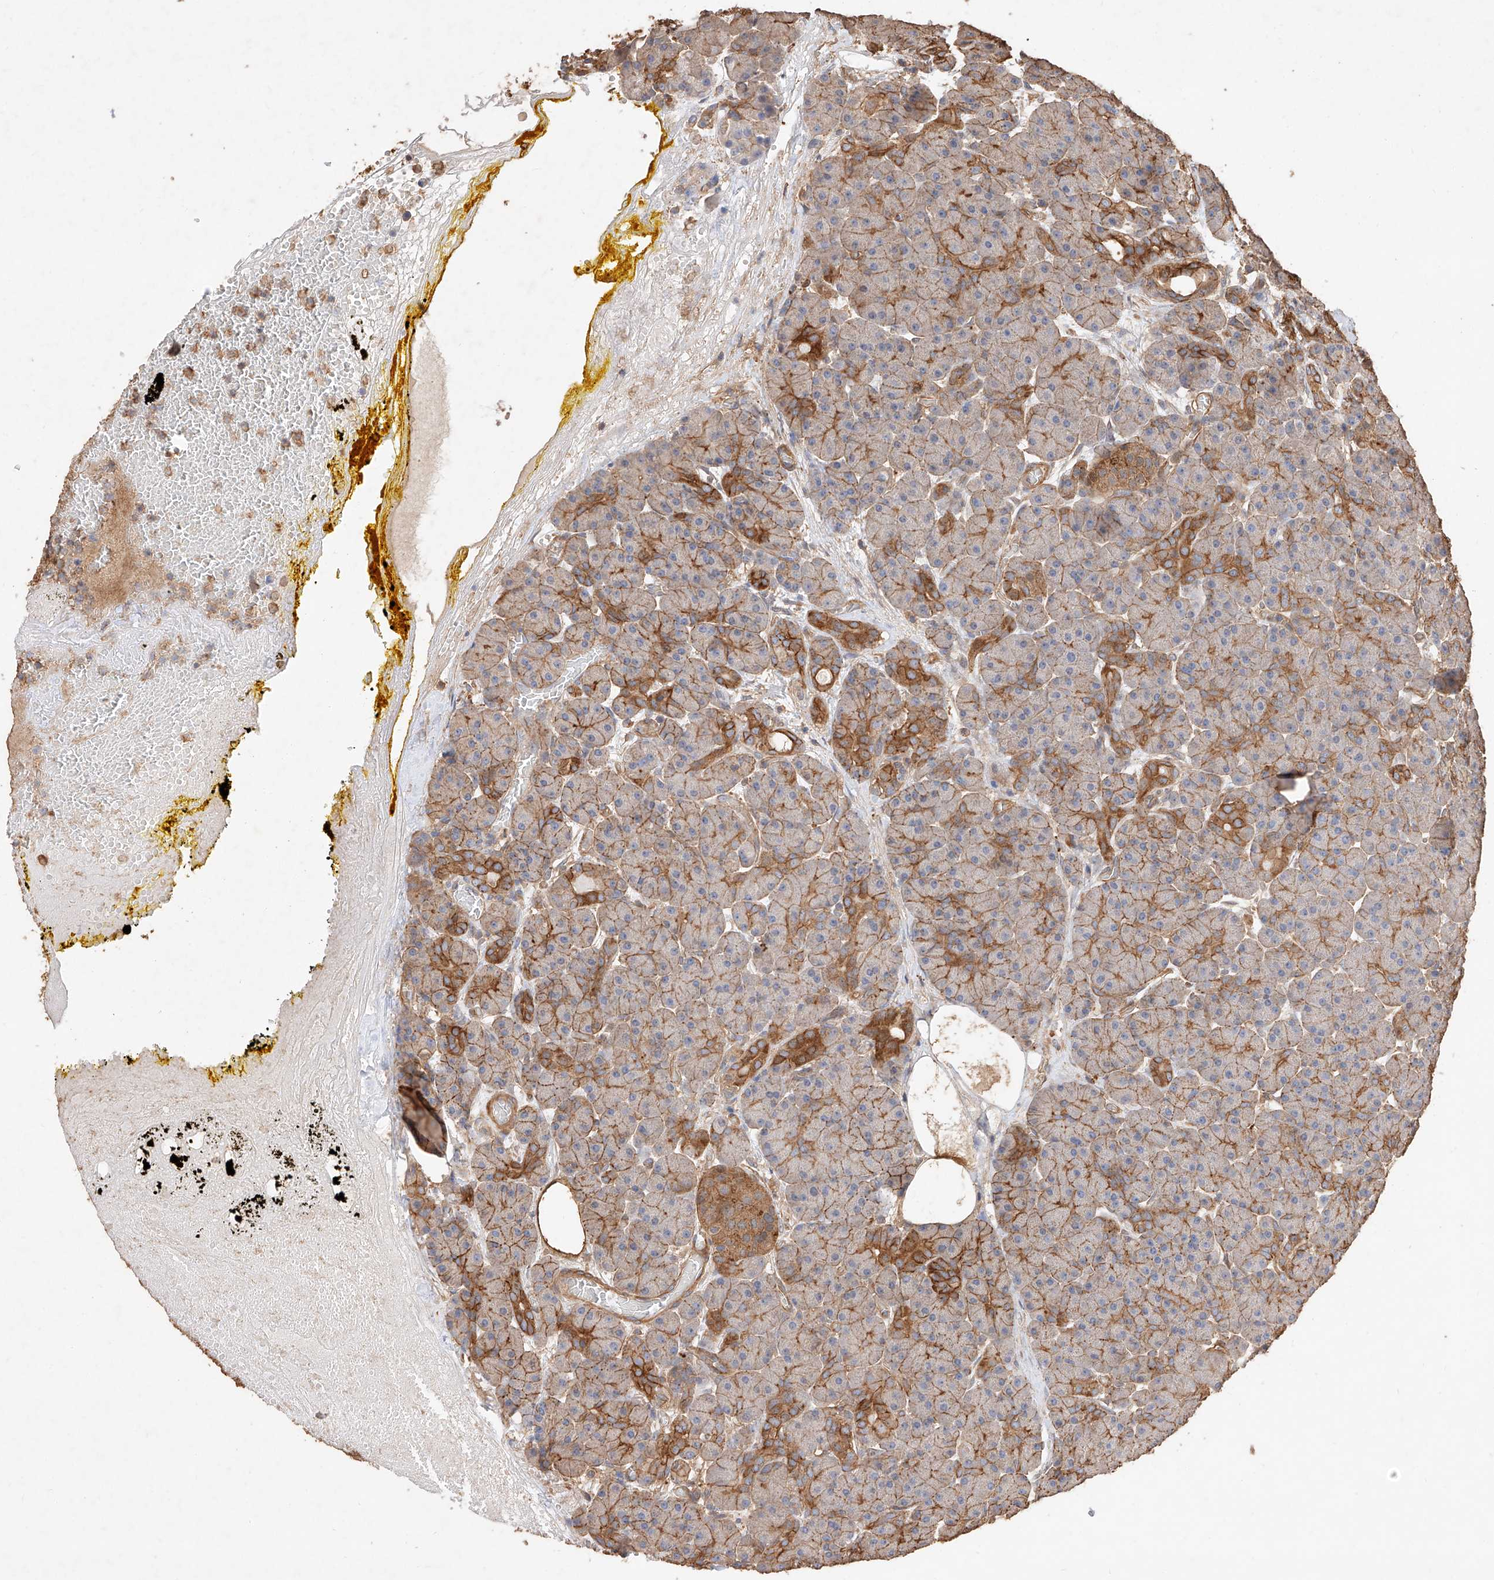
{"staining": {"intensity": "moderate", "quantity": ">75%", "location": "cytoplasmic/membranous"}, "tissue": "pancreas", "cell_type": "Exocrine glandular cells", "image_type": "normal", "snomed": [{"axis": "morphology", "description": "Normal tissue, NOS"}, {"axis": "topography", "description": "Pancreas"}], "caption": "Immunohistochemistry (IHC) (DAB) staining of normal pancreas exhibits moderate cytoplasmic/membranous protein positivity in about >75% of exocrine glandular cells.", "gene": "GHDC", "patient": {"sex": "male", "age": 63}}